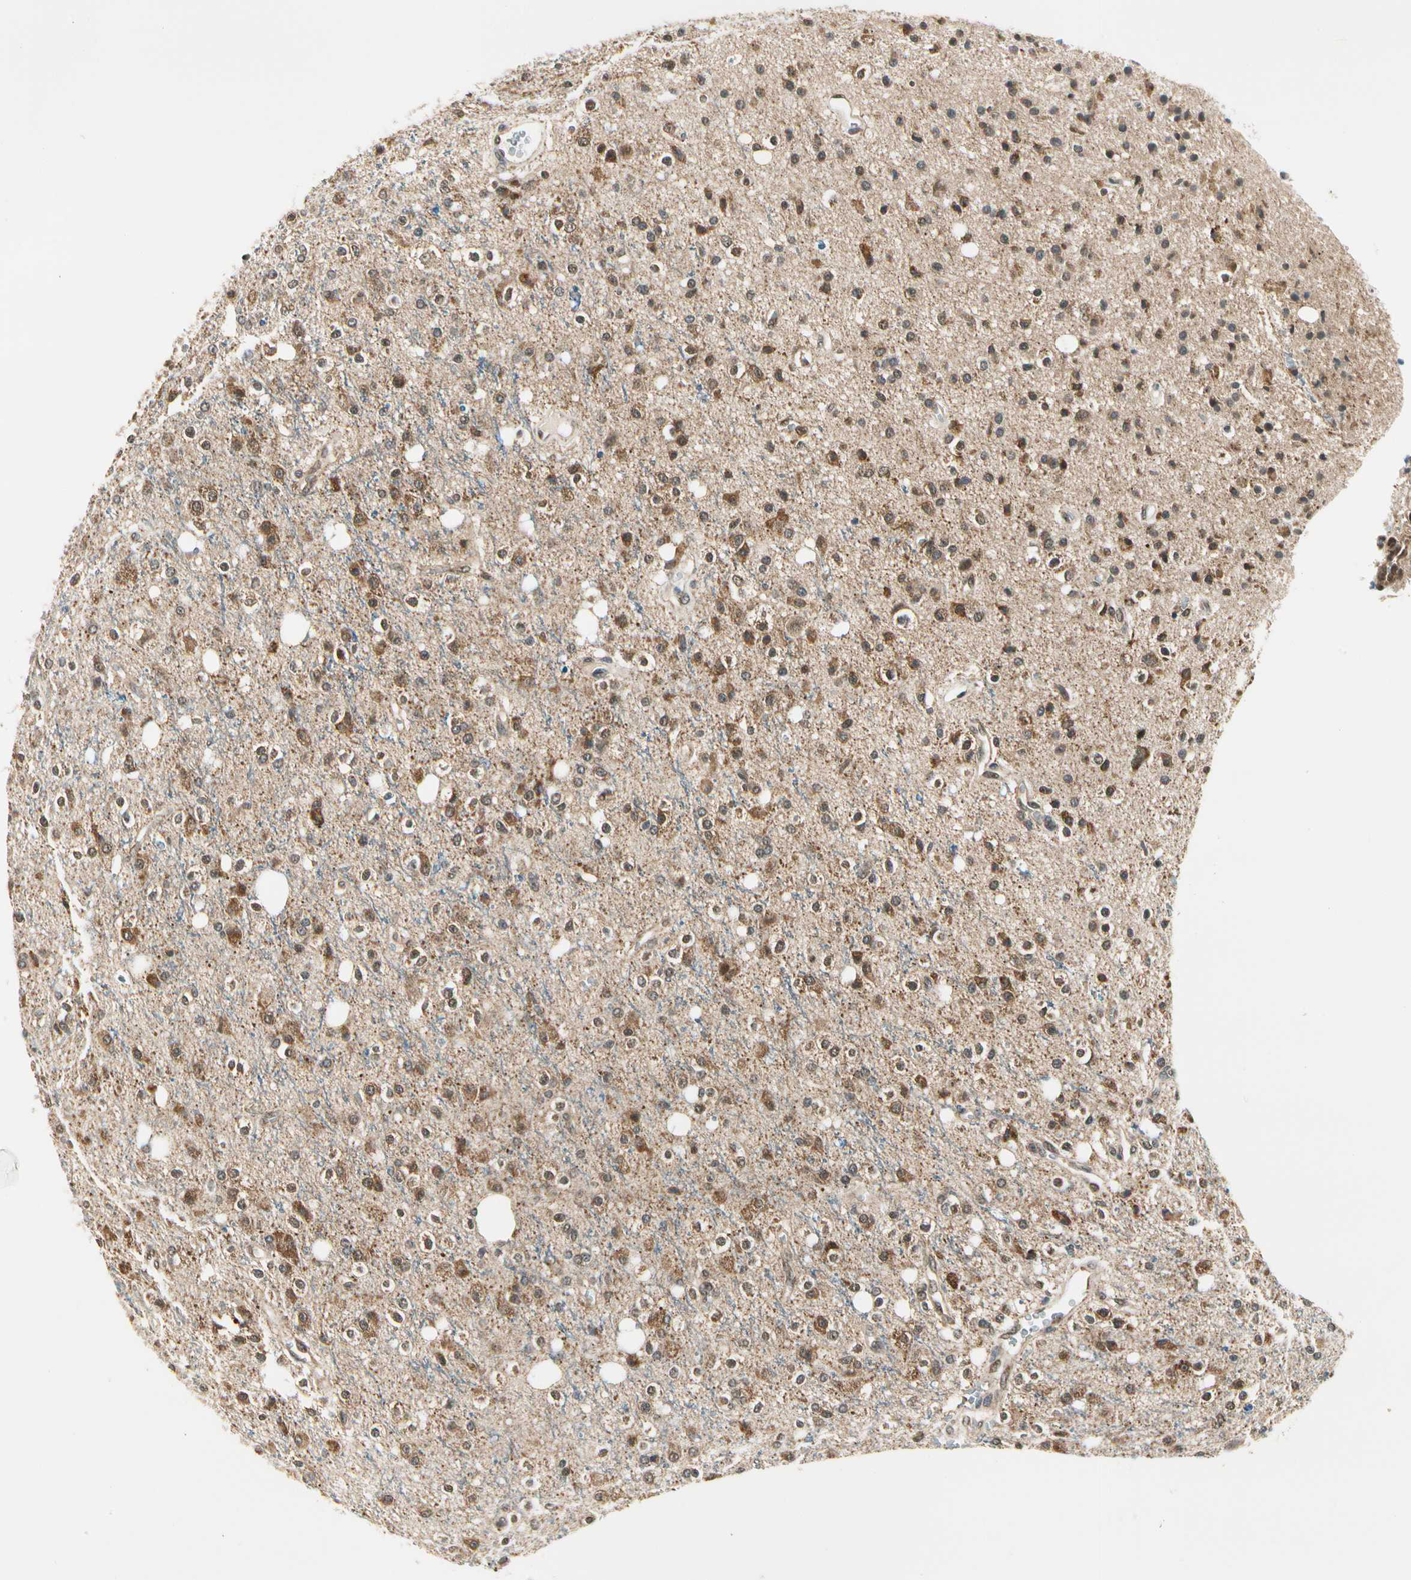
{"staining": {"intensity": "strong", "quantity": ">75%", "location": "cytoplasmic/membranous"}, "tissue": "glioma", "cell_type": "Tumor cells", "image_type": "cancer", "snomed": [{"axis": "morphology", "description": "Glioma, malignant, High grade"}, {"axis": "topography", "description": "Brain"}], "caption": "A high amount of strong cytoplasmic/membranous expression is seen in approximately >75% of tumor cells in glioma tissue.", "gene": "PDK2", "patient": {"sex": "male", "age": 47}}